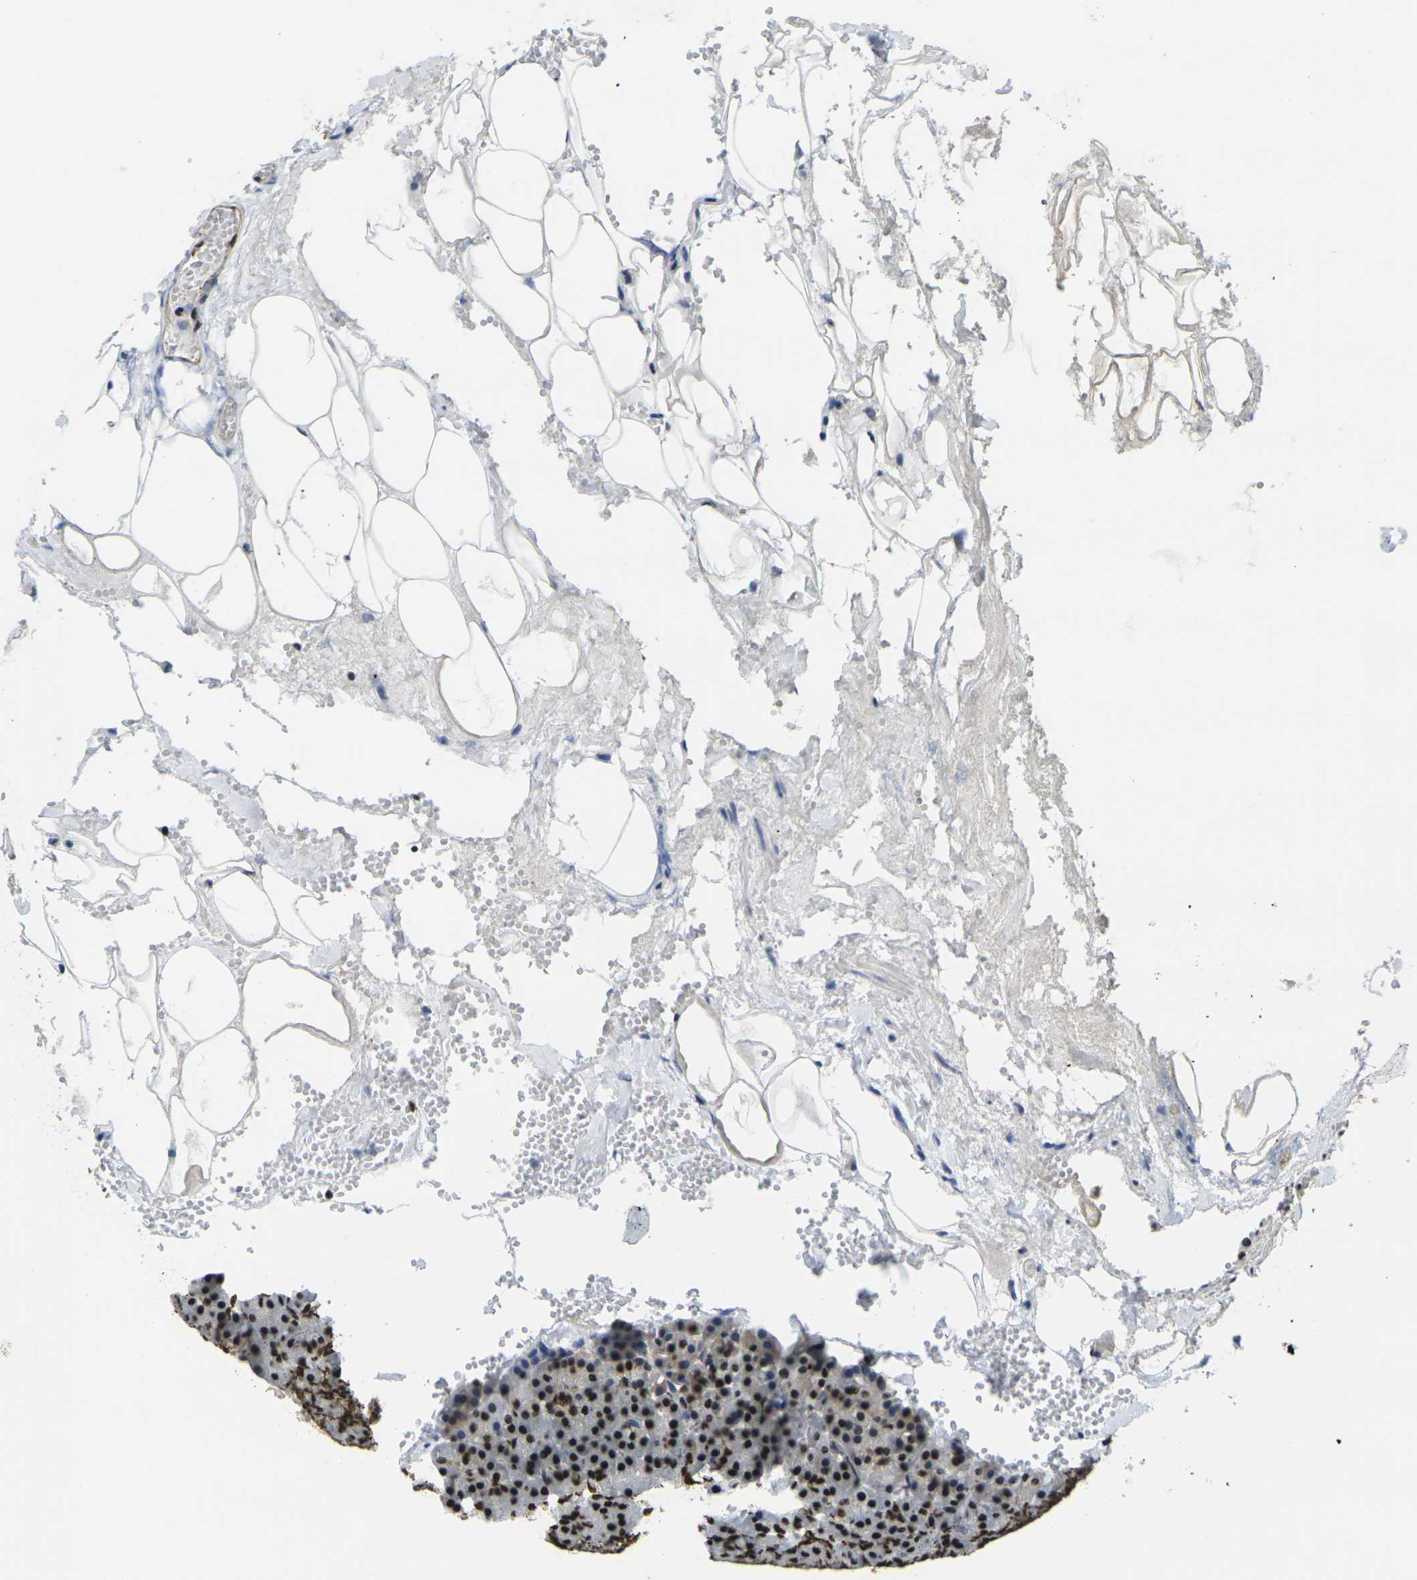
{"staining": {"intensity": "strong", "quantity": ">75%", "location": "nuclear"}, "tissue": "pancreas", "cell_type": "Exocrine glandular cells", "image_type": "normal", "snomed": [{"axis": "morphology", "description": "Normal tissue, NOS"}, {"axis": "topography", "description": "Pancreas"}], "caption": "Brown immunohistochemical staining in benign pancreas shows strong nuclear staining in about >75% of exocrine glandular cells.", "gene": "SMARCC1", "patient": {"sex": "female", "age": 35}}